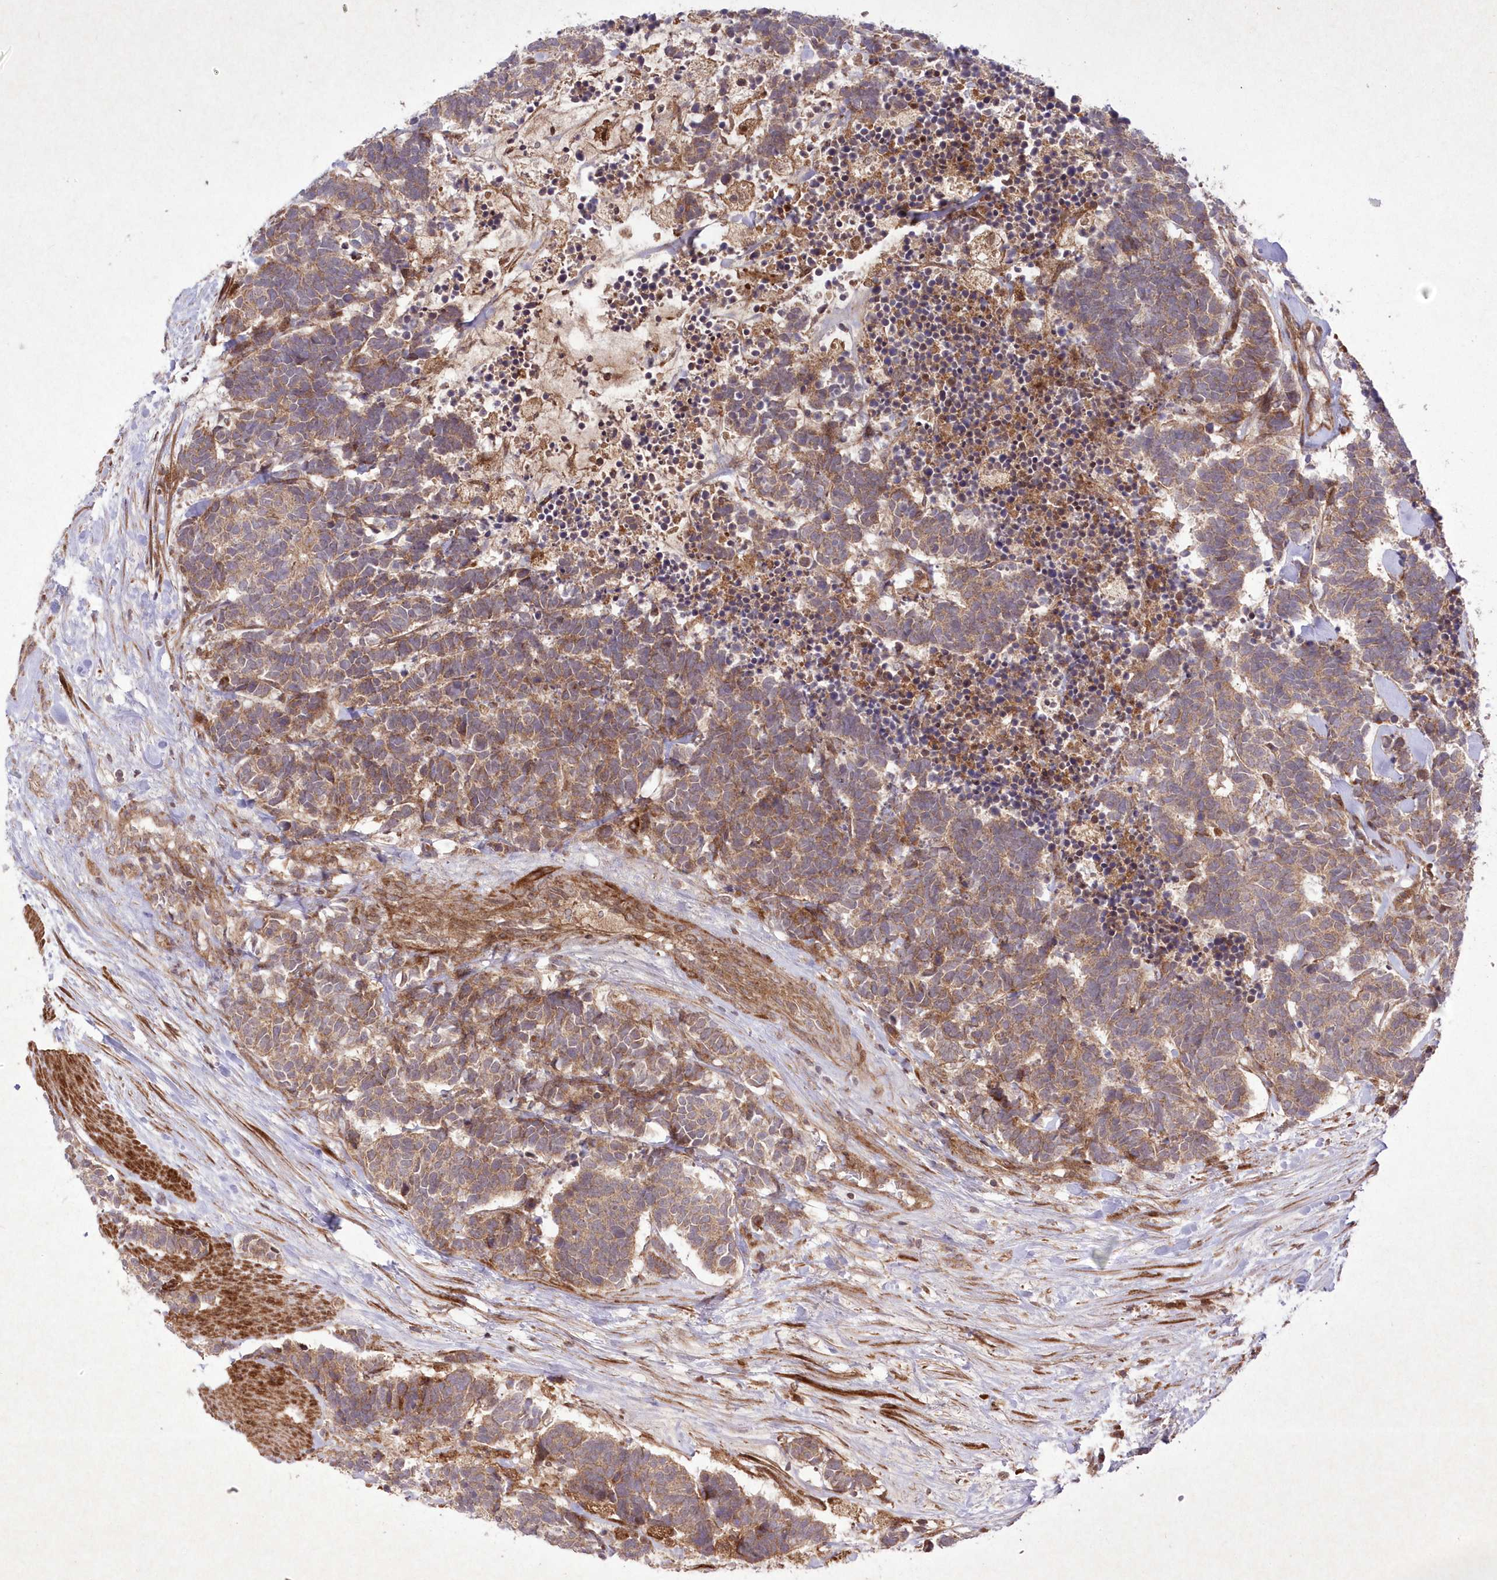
{"staining": {"intensity": "moderate", "quantity": "25%-75%", "location": "cytoplasmic/membranous"}, "tissue": "carcinoid", "cell_type": "Tumor cells", "image_type": "cancer", "snomed": [{"axis": "morphology", "description": "Carcinoma, NOS"}, {"axis": "morphology", "description": "Carcinoid, malignant, NOS"}, {"axis": "topography", "description": "Urinary bladder"}], "caption": "Carcinoid stained with immunohistochemistry (IHC) exhibits moderate cytoplasmic/membranous expression in about 25%-75% of tumor cells.", "gene": "APOM", "patient": {"sex": "male", "age": 57}}